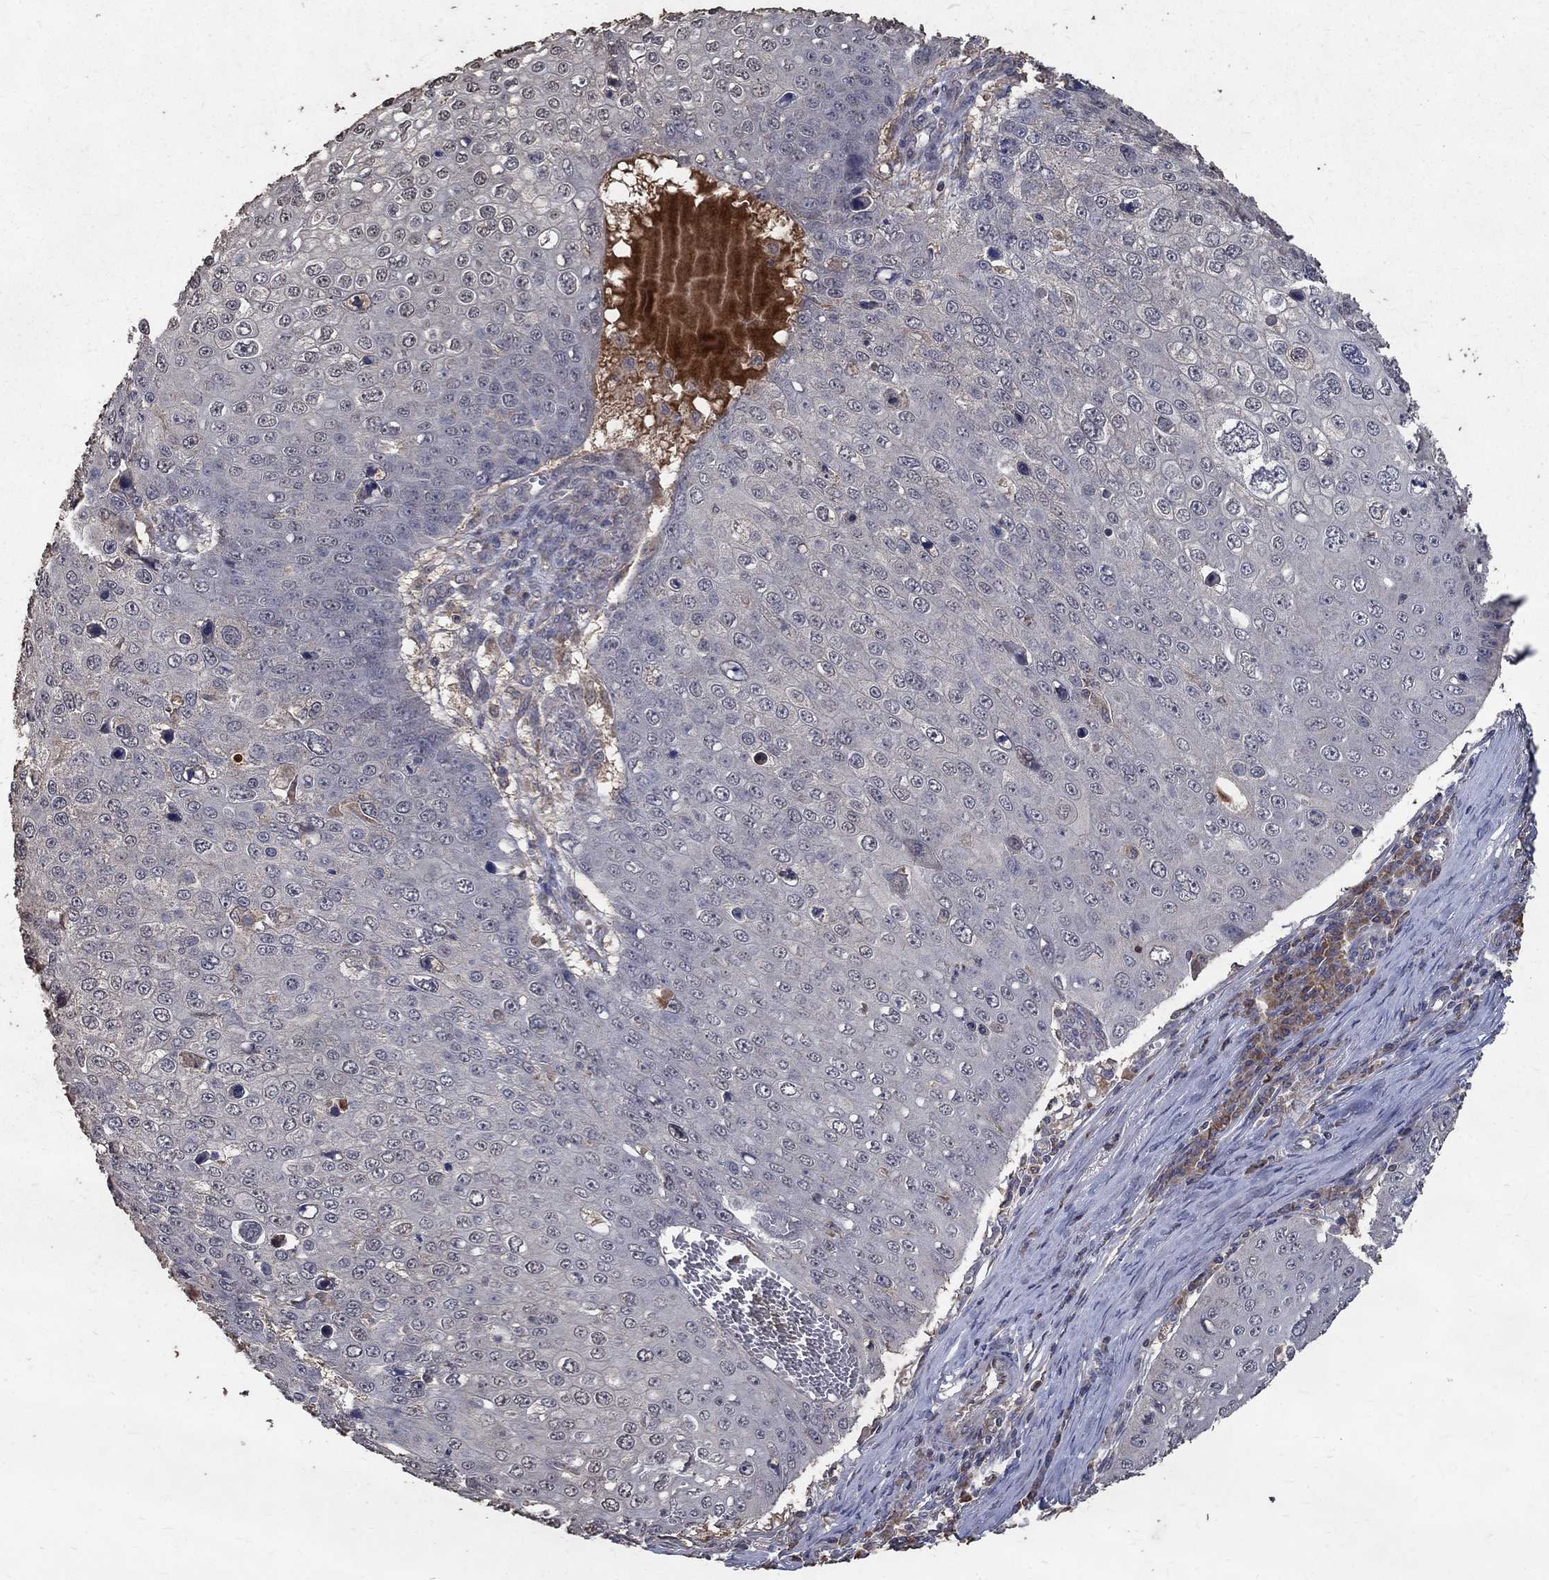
{"staining": {"intensity": "negative", "quantity": "none", "location": "none"}, "tissue": "skin cancer", "cell_type": "Tumor cells", "image_type": "cancer", "snomed": [{"axis": "morphology", "description": "Squamous cell carcinoma, NOS"}, {"axis": "topography", "description": "Skin"}], "caption": "Skin cancer (squamous cell carcinoma) stained for a protein using immunohistochemistry exhibits no staining tumor cells.", "gene": "C17orf75", "patient": {"sex": "male", "age": 71}}